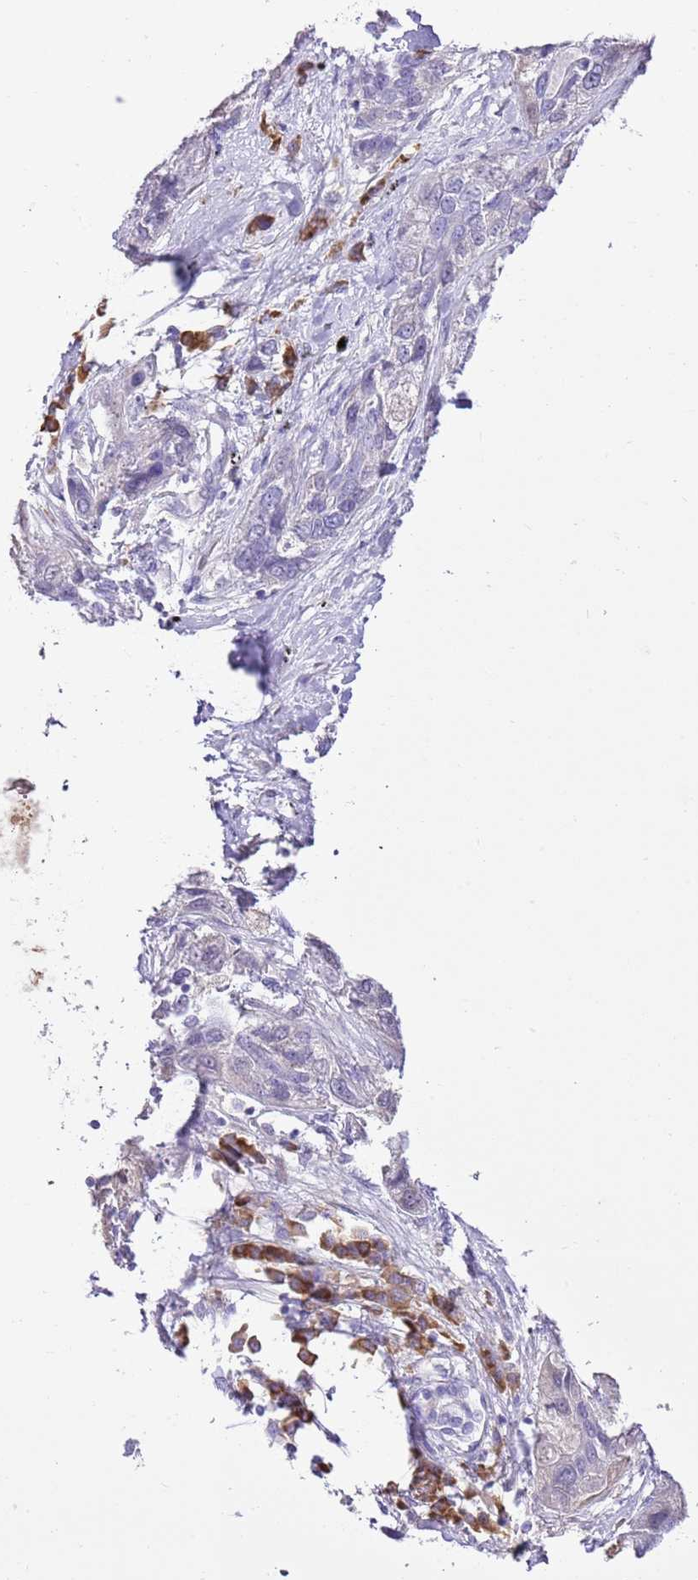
{"staining": {"intensity": "weak", "quantity": "<25%", "location": "cytoplasmic/membranous"}, "tissue": "lung cancer", "cell_type": "Tumor cells", "image_type": "cancer", "snomed": [{"axis": "morphology", "description": "Squamous cell carcinoma, NOS"}, {"axis": "topography", "description": "Lung"}], "caption": "Tumor cells are negative for protein expression in human squamous cell carcinoma (lung).", "gene": "AAR2", "patient": {"sex": "female", "age": 70}}